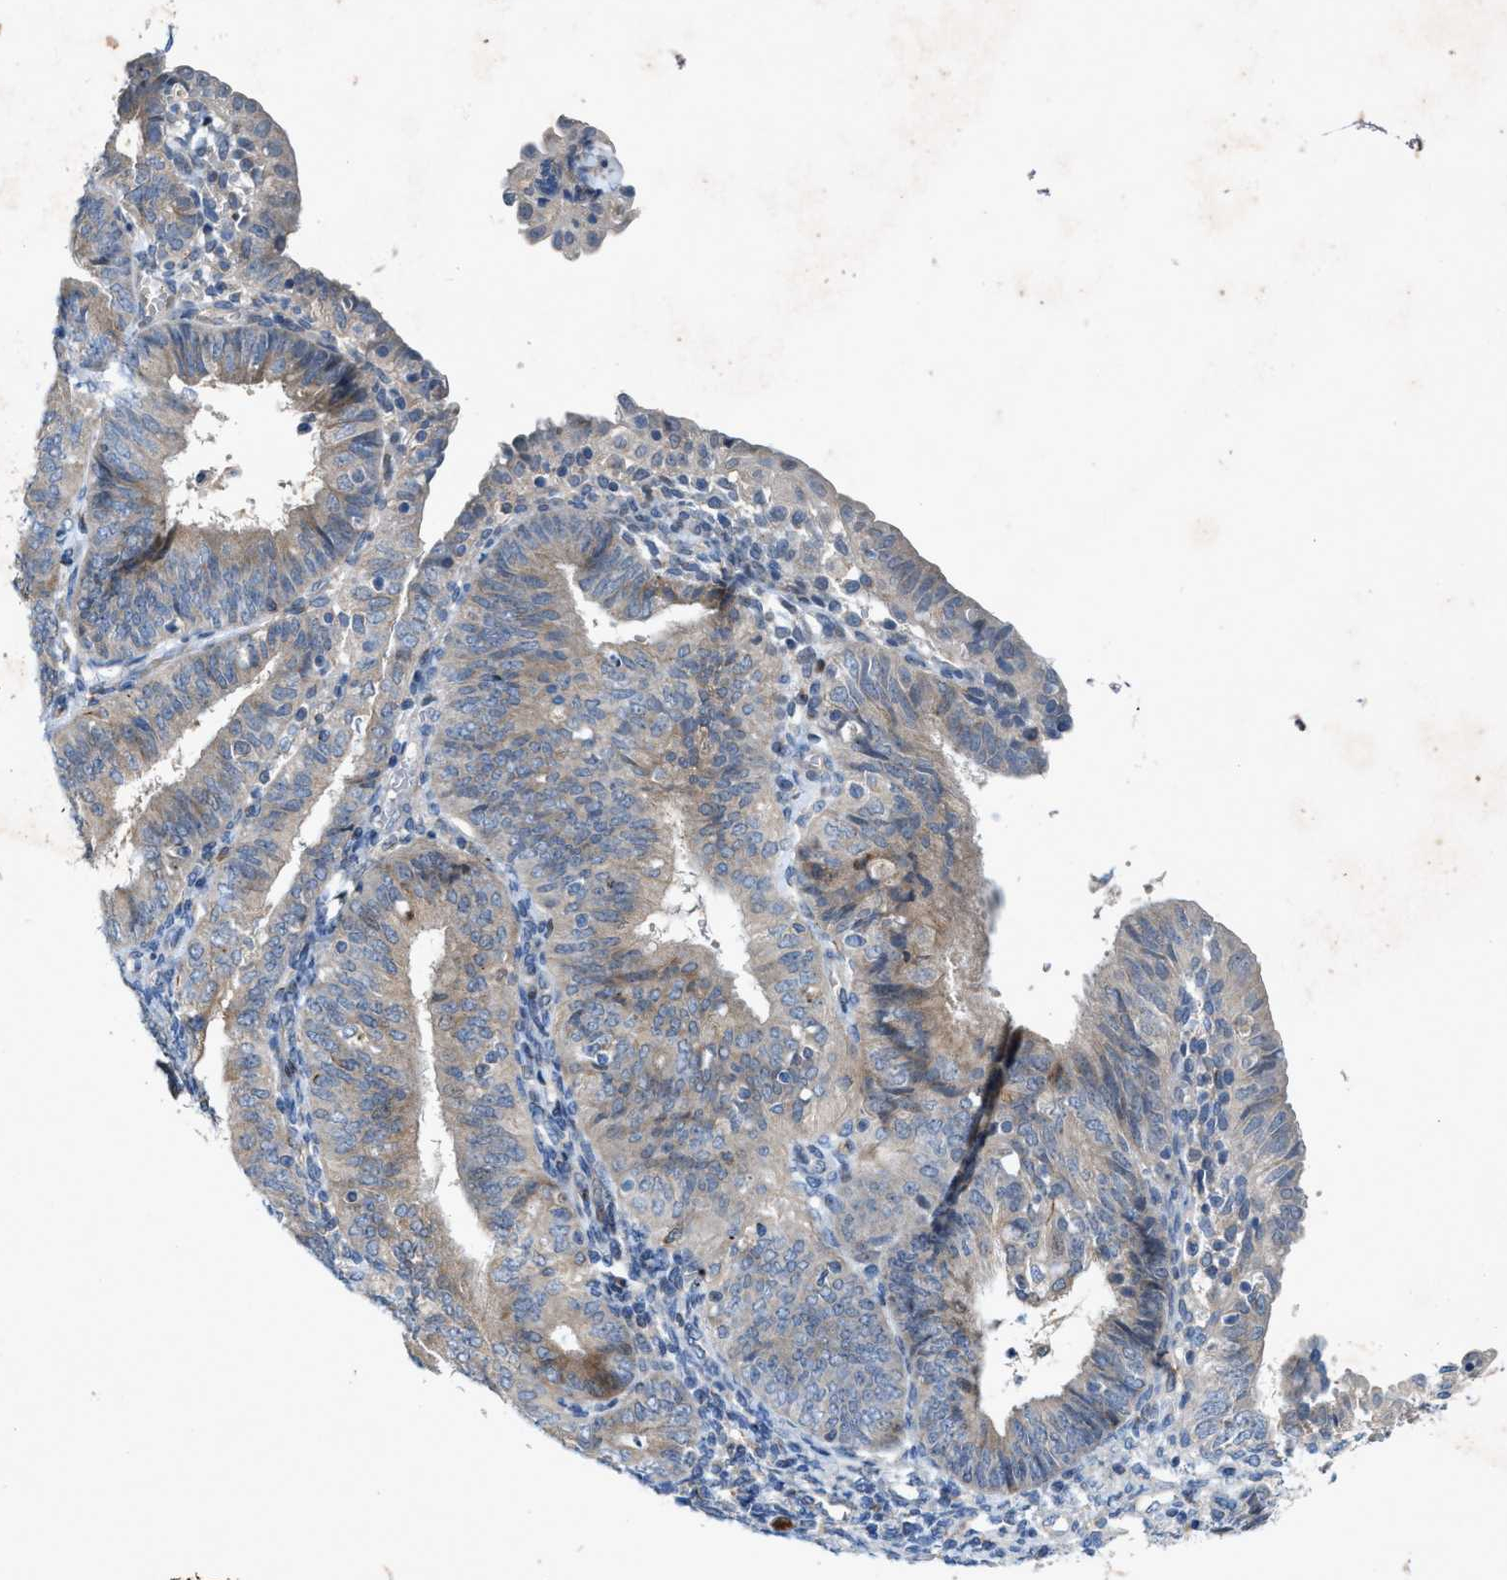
{"staining": {"intensity": "weak", "quantity": "<25%", "location": "cytoplasmic/membranous"}, "tissue": "endometrial cancer", "cell_type": "Tumor cells", "image_type": "cancer", "snomed": [{"axis": "morphology", "description": "Adenocarcinoma, NOS"}, {"axis": "topography", "description": "Endometrium"}], "caption": "High magnification brightfield microscopy of endometrial adenocarcinoma stained with DAB (brown) and counterstained with hematoxylin (blue): tumor cells show no significant positivity.", "gene": "URGCP", "patient": {"sex": "female", "age": 58}}